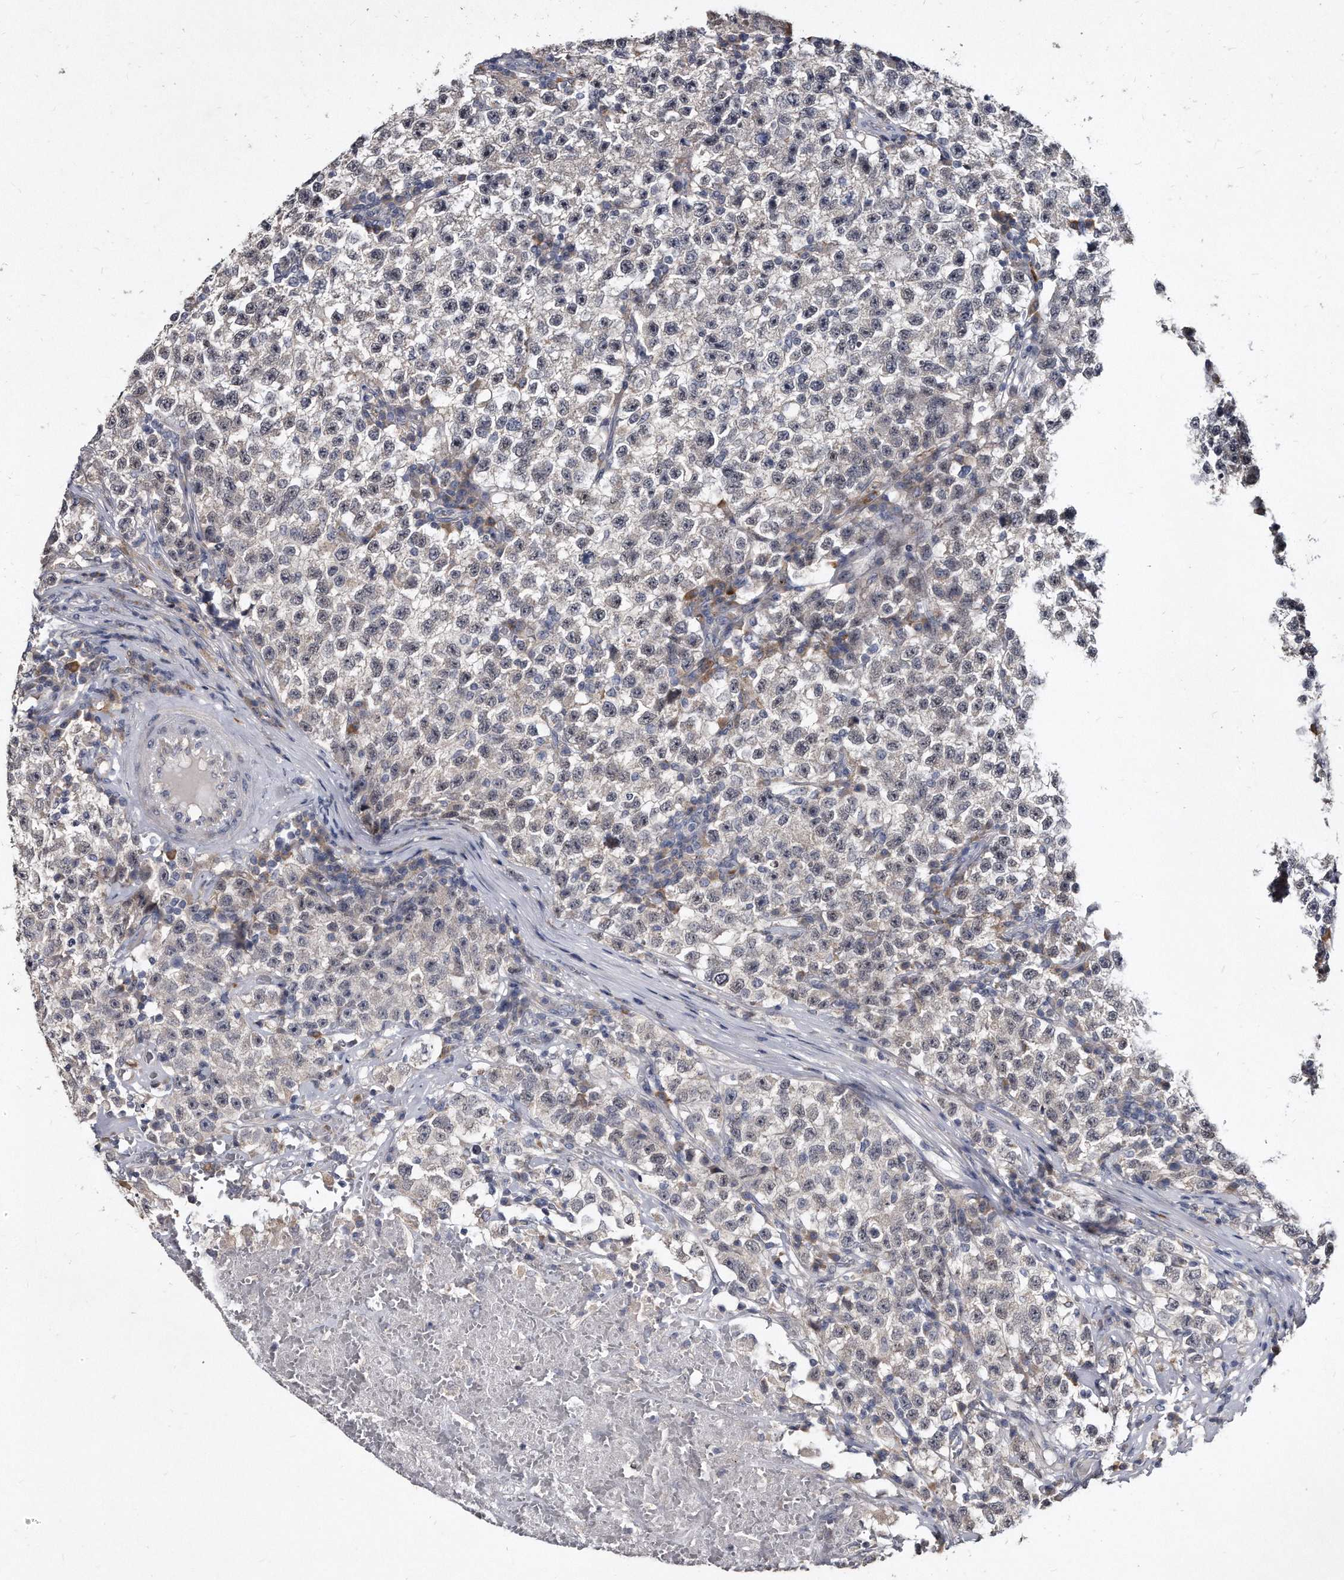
{"staining": {"intensity": "negative", "quantity": "none", "location": "none"}, "tissue": "testis cancer", "cell_type": "Tumor cells", "image_type": "cancer", "snomed": [{"axis": "morphology", "description": "Seminoma, NOS"}, {"axis": "topography", "description": "Testis"}], "caption": "This is an immunohistochemistry image of human testis cancer. There is no positivity in tumor cells.", "gene": "KLHDC3", "patient": {"sex": "male", "age": 22}}